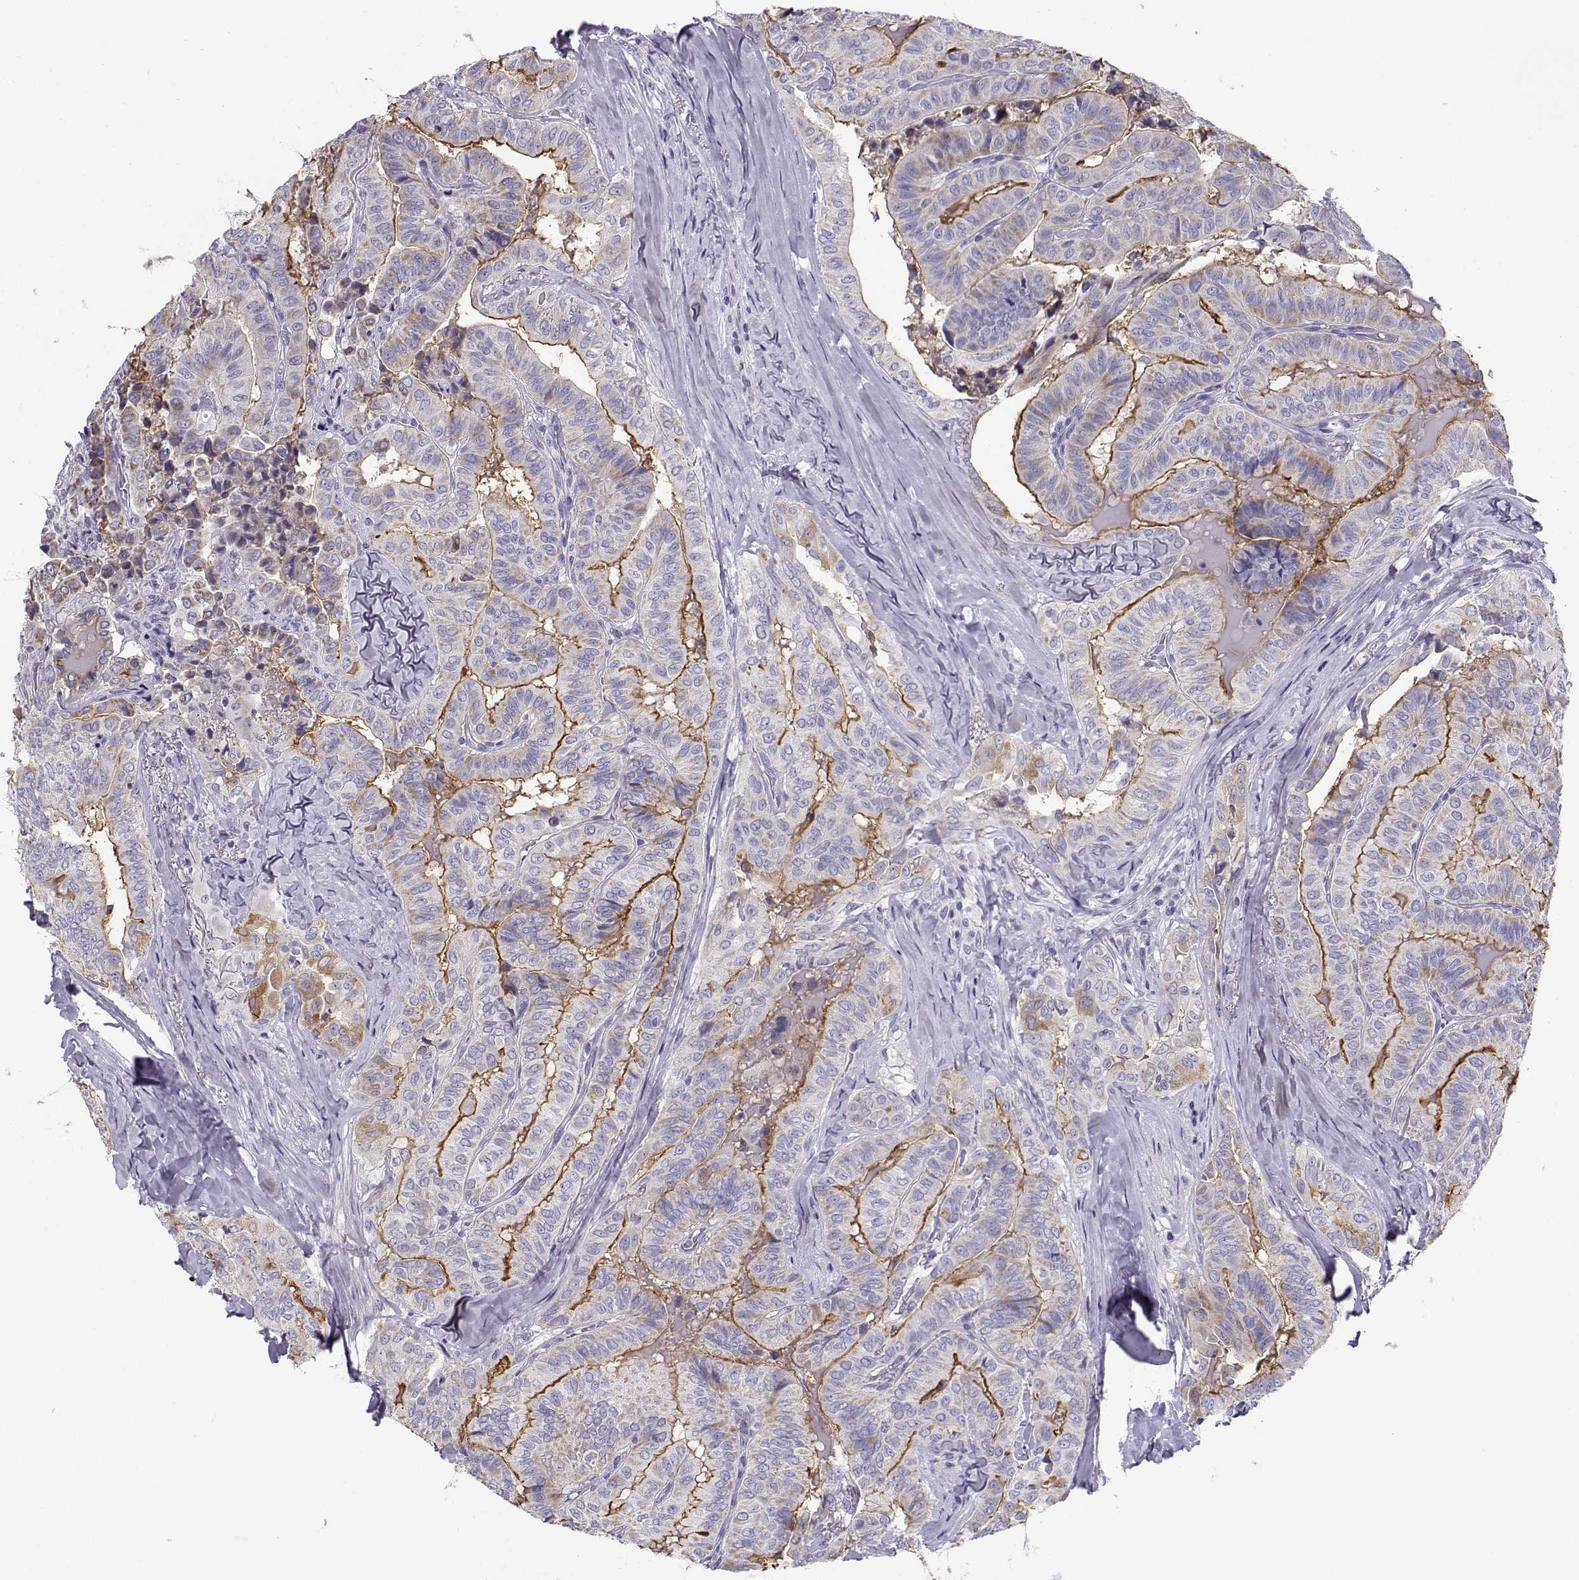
{"staining": {"intensity": "moderate", "quantity": "25%-75%", "location": "cytoplasmic/membranous"}, "tissue": "thyroid cancer", "cell_type": "Tumor cells", "image_type": "cancer", "snomed": [{"axis": "morphology", "description": "Papillary adenocarcinoma, NOS"}, {"axis": "topography", "description": "Thyroid gland"}], "caption": "Immunohistochemical staining of thyroid papillary adenocarcinoma shows moderate cytoplasmic/membranous protein expression in approximately 25%-75% of tumor cells.", "gene": "CREB3L3", "patient": {"sex": "female", "age": 68}}